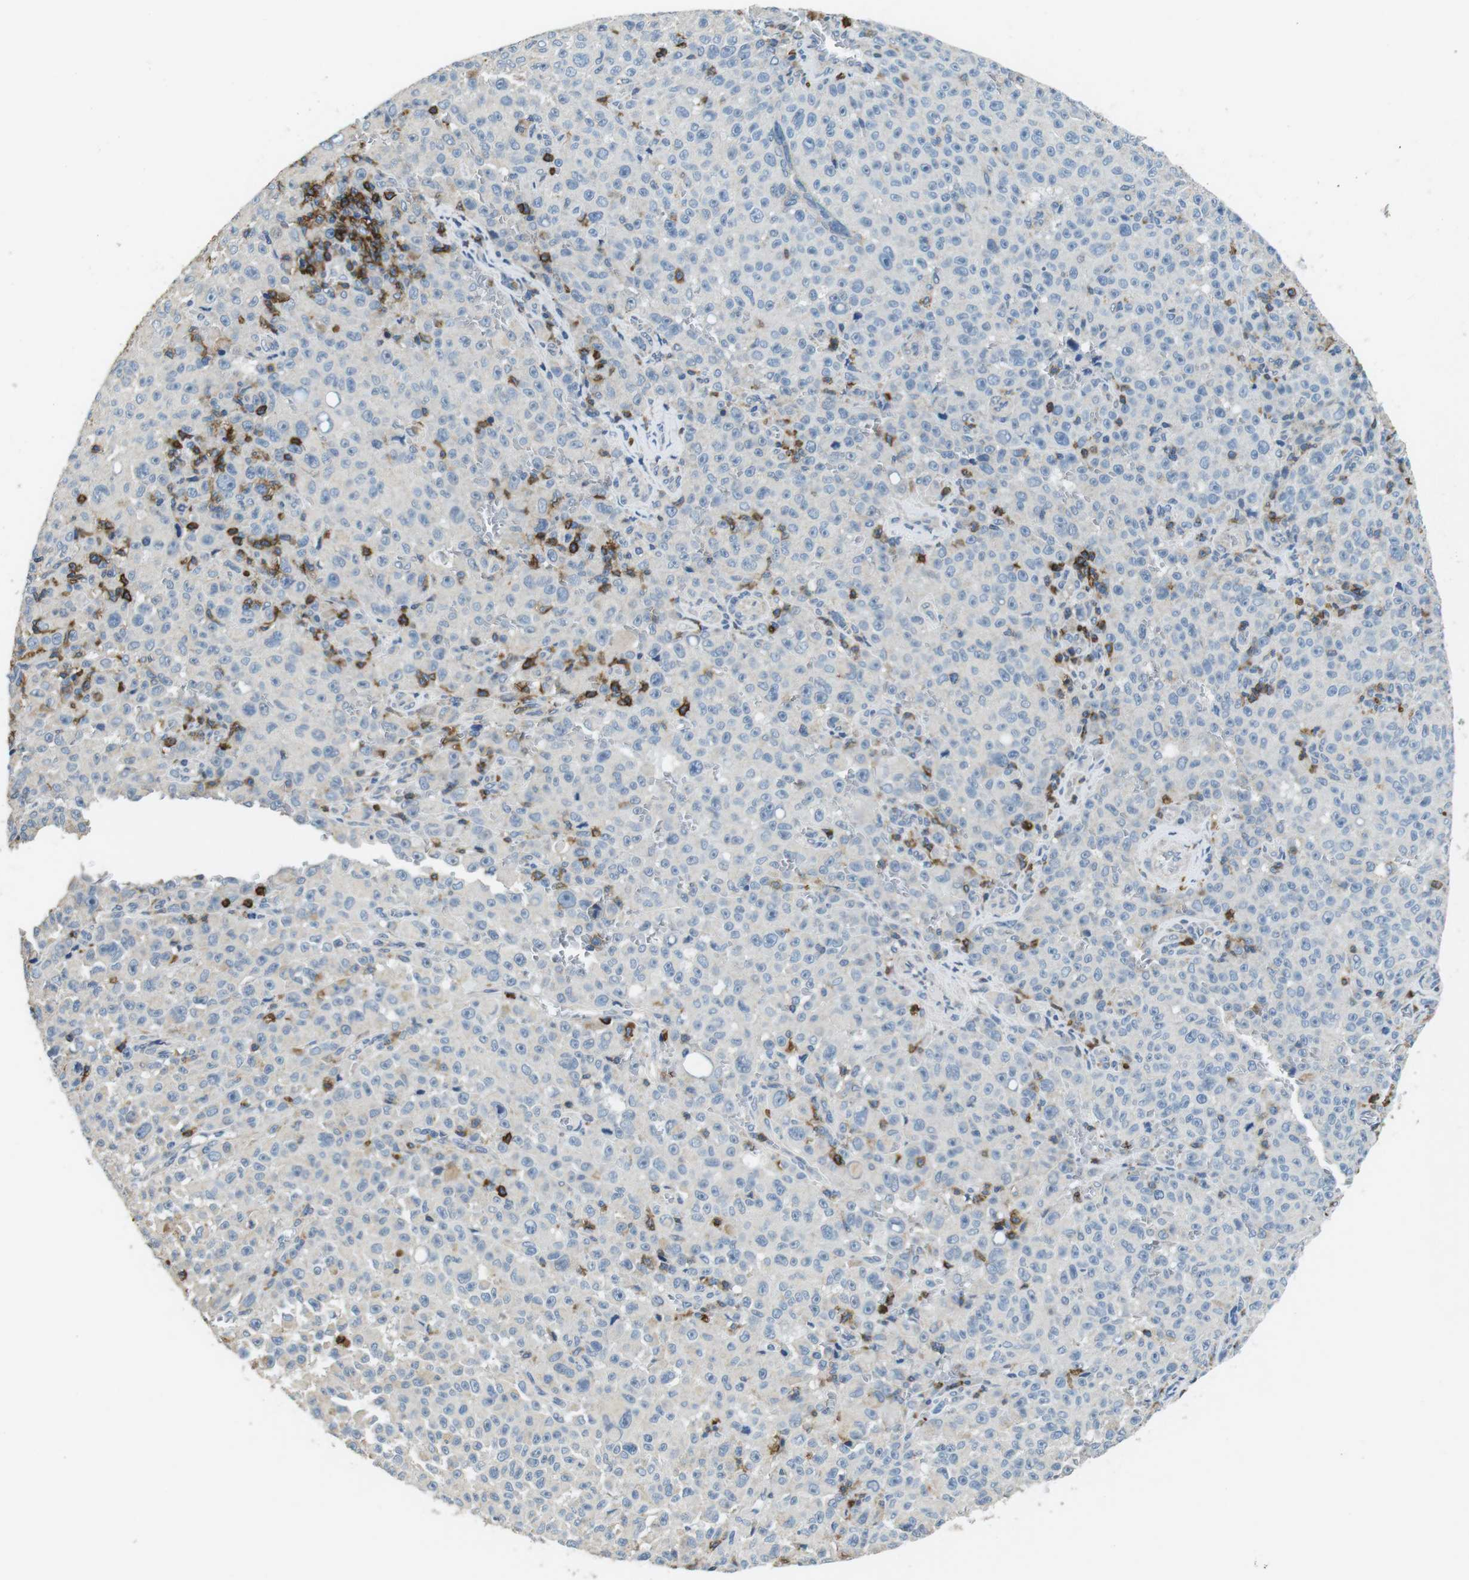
{"staining": {"intensity": "negative", "quantity": "none", "location": "none"}, "tissue": "melanoma", "cell_type": "Tumor cells", "image_type": "cancer", "snomed": [{"axis": "morphology", "description": "Malignant melanoma, NOS"}, {"axis": "topography", "description": "Skin"}], "caption": "High power microscopy photomicrograph of an IHC image of malignant melanoma, revealing no significant staining in tumor cells.", "gene": "CD6", "patient": {"sex": "female", "age": 82}}